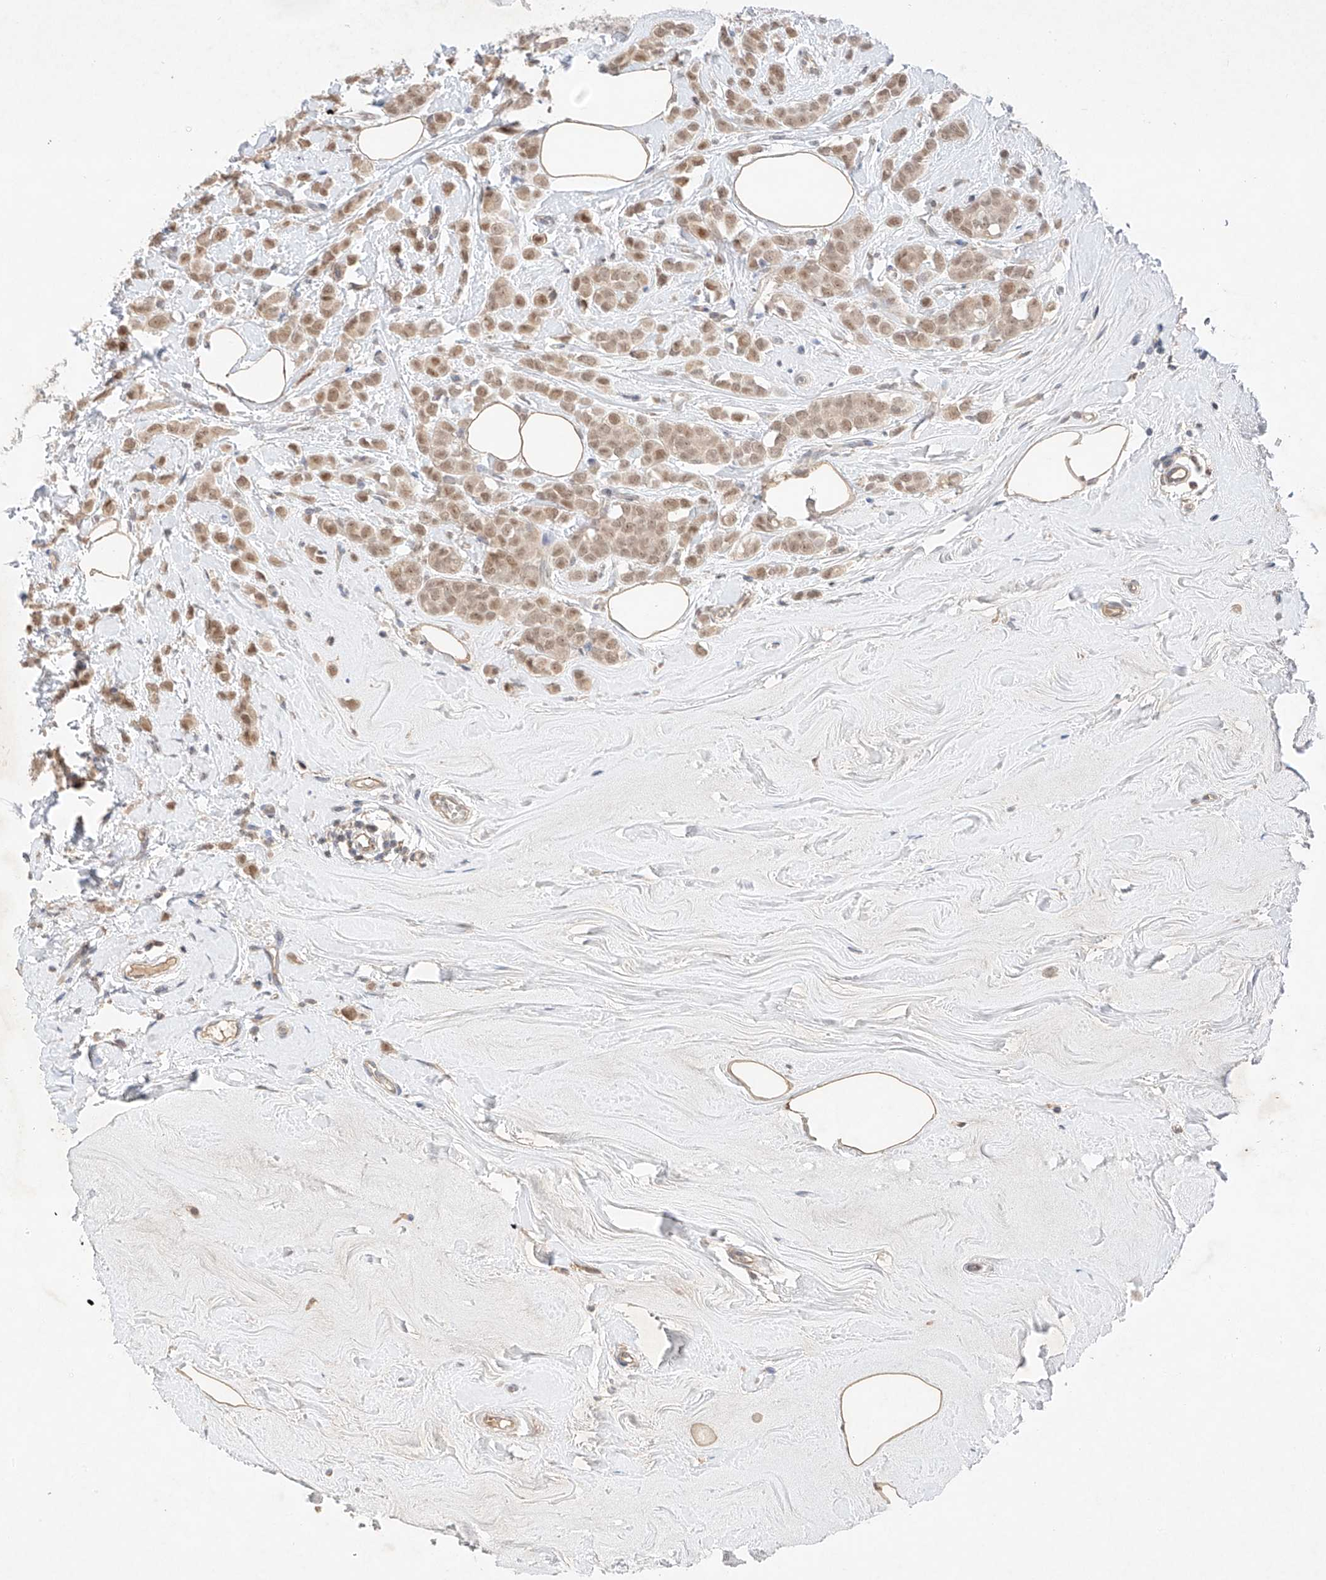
{"staining": {"intensity": "moderate", "quantity": ">75%", "location": "cytoplasmic/membranous,nuclear"}, "tissue": "breast cancer", "cell_type": "Tumor cells", "image_type": "cancer", "snomed": [{"axis": "morphology", "description": "Lobular carcinoma"}, {"axis": "topography", "description": "Breast"}], "caption": "Immunohistochemistry (IHC) of breast lobular carcinoma reveals medium levels of moderate cytoplasmic/membranous and nuclear staining in approximately >75% of tumor cells. (Stains: DAB in brown, nuclei in blue, Microscopy: brightfield microscopy at high magnification).", "gene": "IL22RA2", "patient": {"sex": "female", "age": 47}}